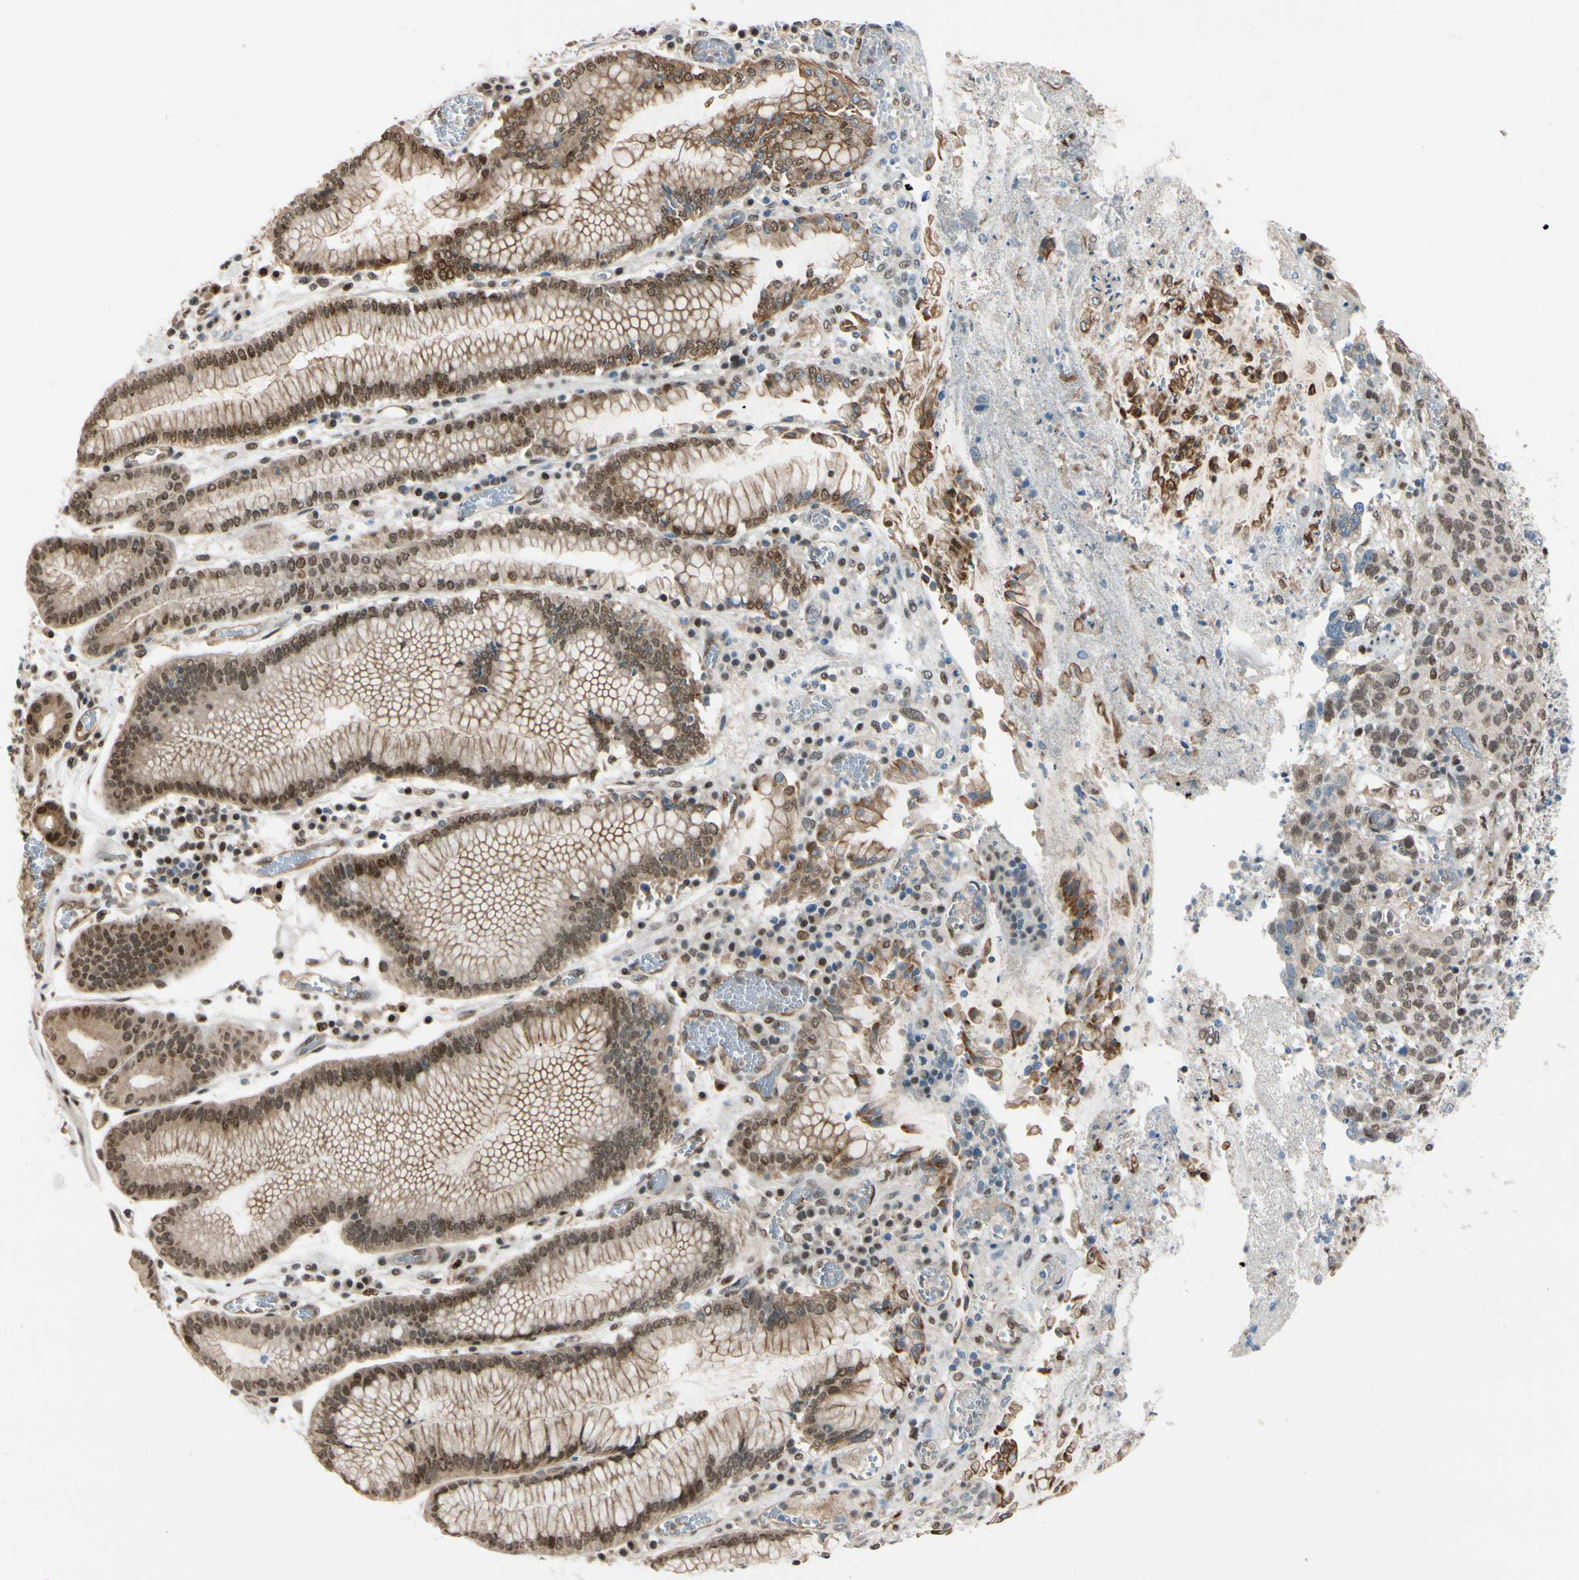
{"staining": {"intensity": "weak", "quantity": ">75%", "location": "nuclear"}, "tissue": "stomach cancer", "cell_type": "Tumor cells", "image_type": "cancer", "snomed": [{"axis": "morphology", "description": "Normal tissue, NOS"}, {"axis": "morphology", "description": "Adenocarcinoma, NOS"}, {"axis": "topography", "description": "Stomach"}], "caption": "IHC image of human adenocarcinoma (stomach) stained for a protein (brown), which displays low levels of weak nuclear staining in approximately >75% of tumor cells.", "gene": "SUFU", "patient": {"sex": "male", "age": 48}}